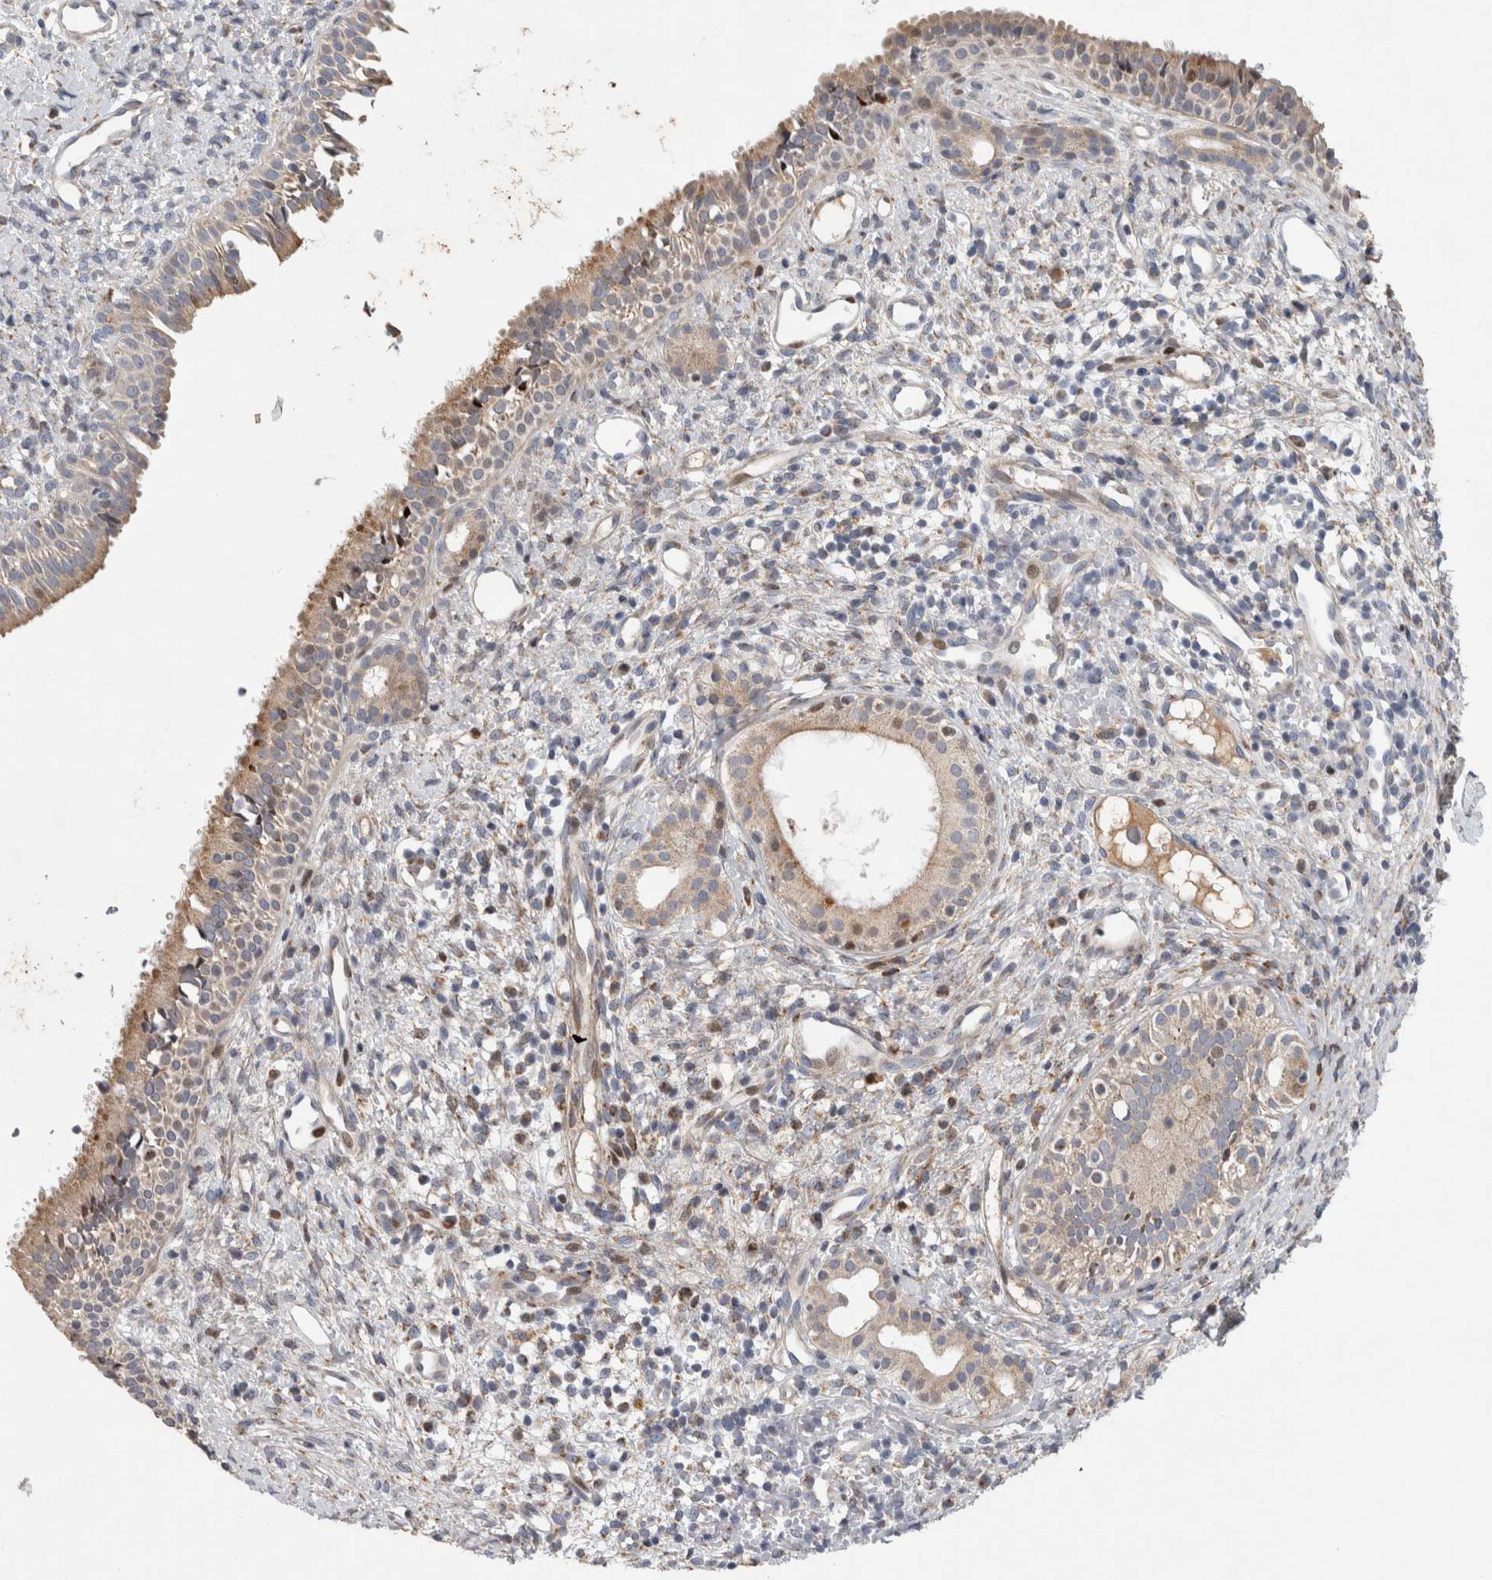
{"staining": {"intensity": "moderate", "quantity": ">75%", "location": "cytoplasmic/membranous"}, "tissue": "nasopharynx", "cell_type": "Respiratory epithelial cells", "image_type": "normal", "snomed": [{"axis": "morphology", "description": "Normal tissue, NOS"}, {"axis": "topography", "description": "Nasopharynx"}], "caption": "This image reveals benign nasopharynx stained with immunohistochemistry (IHC) to label a protein in brown. The cytoplasmic/membranous of respiratory epithelial cells show moderate positivity for the protein. Nuclei are counter-stained blue.", "gene": "RBM48", "patient": {"sex": "male", "age": 22}}